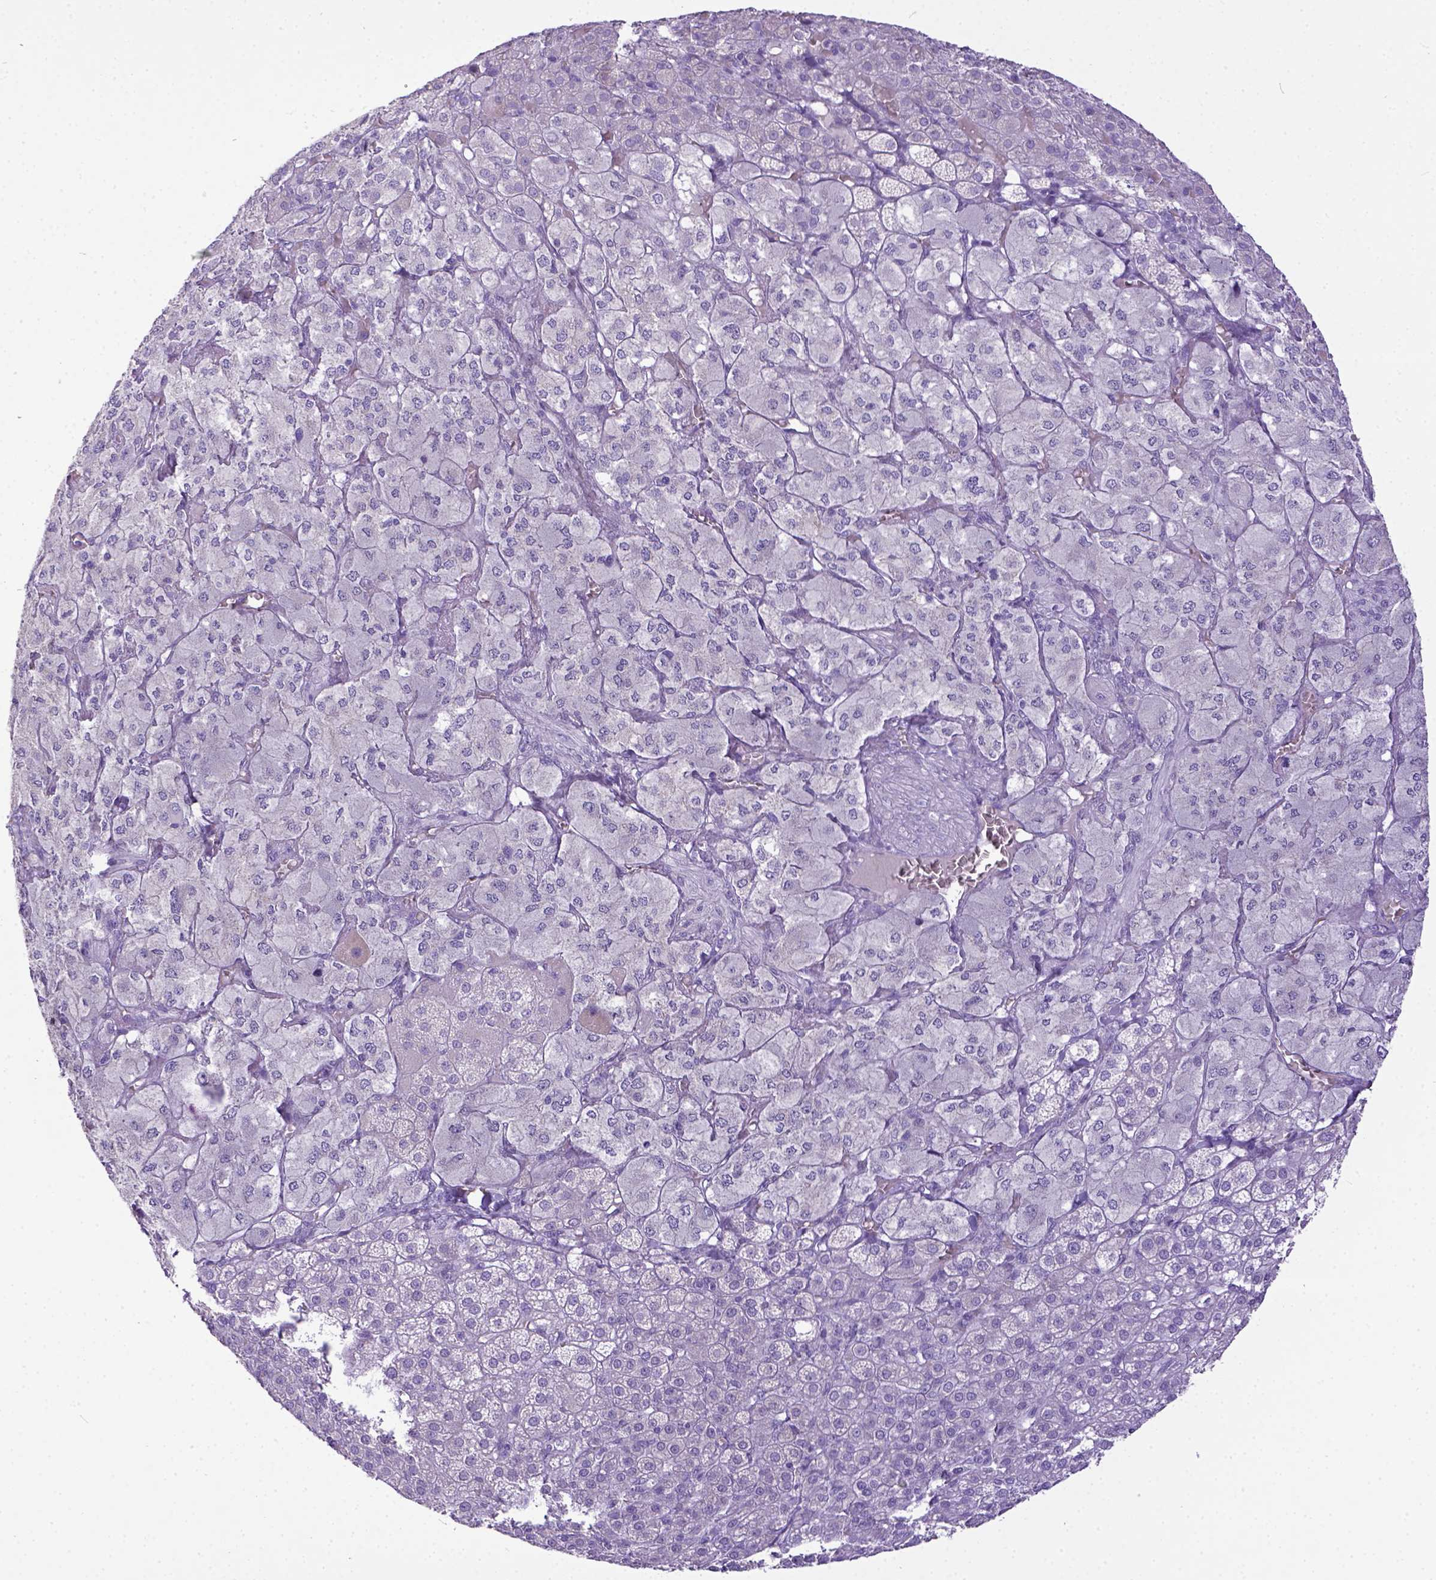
{"staining": {"intensity": "negative", "quantity": "none", "location": "none"}, "tissue": "adrenal gland", "cell_type": "Glandular cells", "image_type": "normal", "snomed": [{"axis": "morphology", "description": "Normal tissue, NOS"}, {"axis": "topography", "description": "Adrenal gland"}], "caption": "Glandular cells are negative for protein expression in benign human adrenal gland. (DAB IHC with hematoxylin counter stain).", "gene": "KIT", "patient": {"sex": "female", "age": 60}}